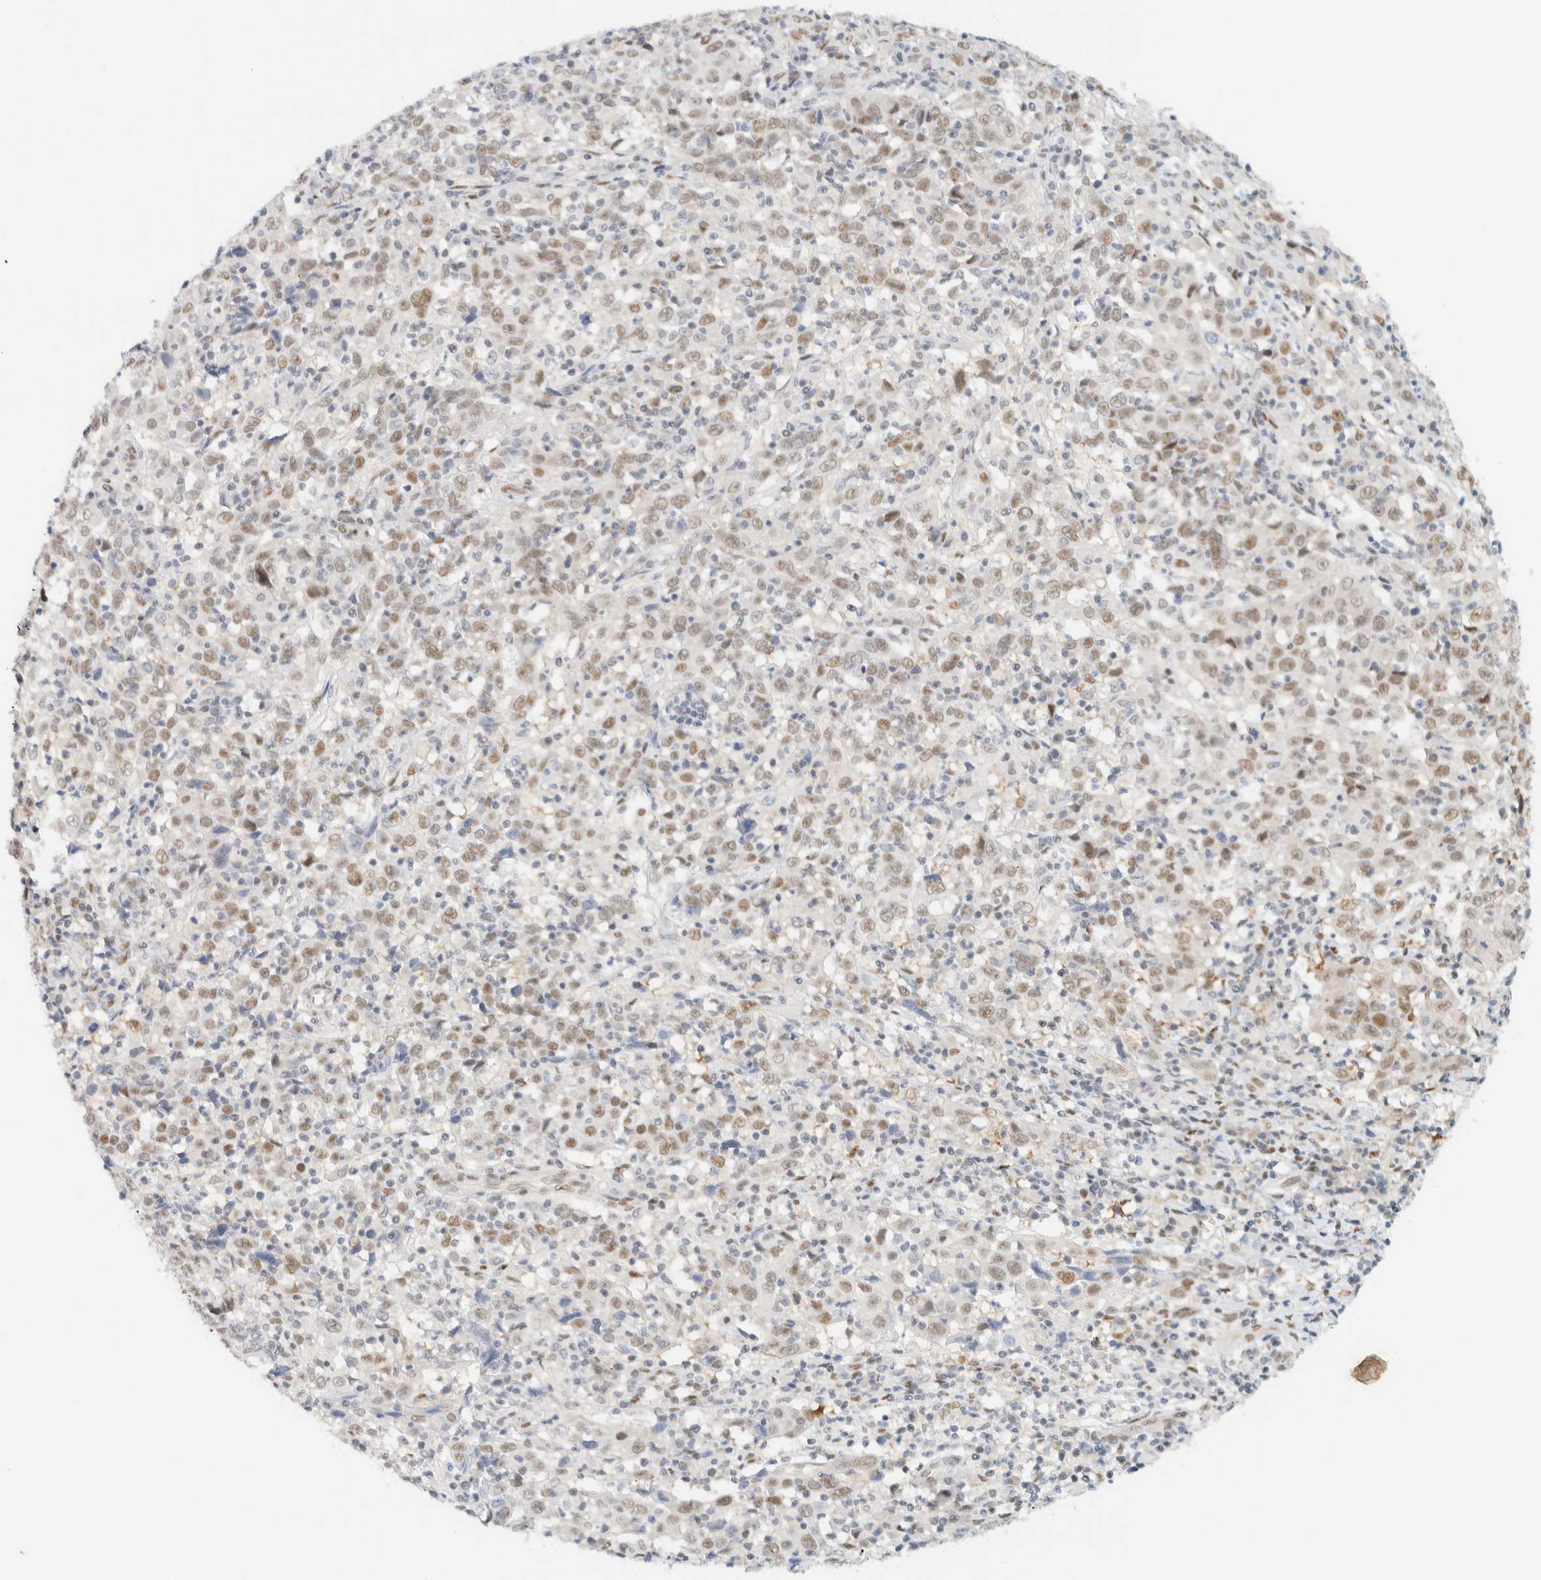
{"staining": {"intensity": "moderate", "quantity": "25%-75%", "location": "nuclear"}, "tissue": "cervical cancer", "cell_type": "Tumor cells", "image_type": "cancer", "snomed": [{"axis": "morphology", "description": "Squamous cell carcinoma, NOS"}, {"axis": "topography", "description": "Cervix"}], "caption": "A medium amount of moderate nuclear expression is appreciated in about 25%-75% of tumor cells in squamous cell carcinoma (cervical) tissue.", "gene": "ZNF683", "patient": {"sex": "female", "age": 46}}